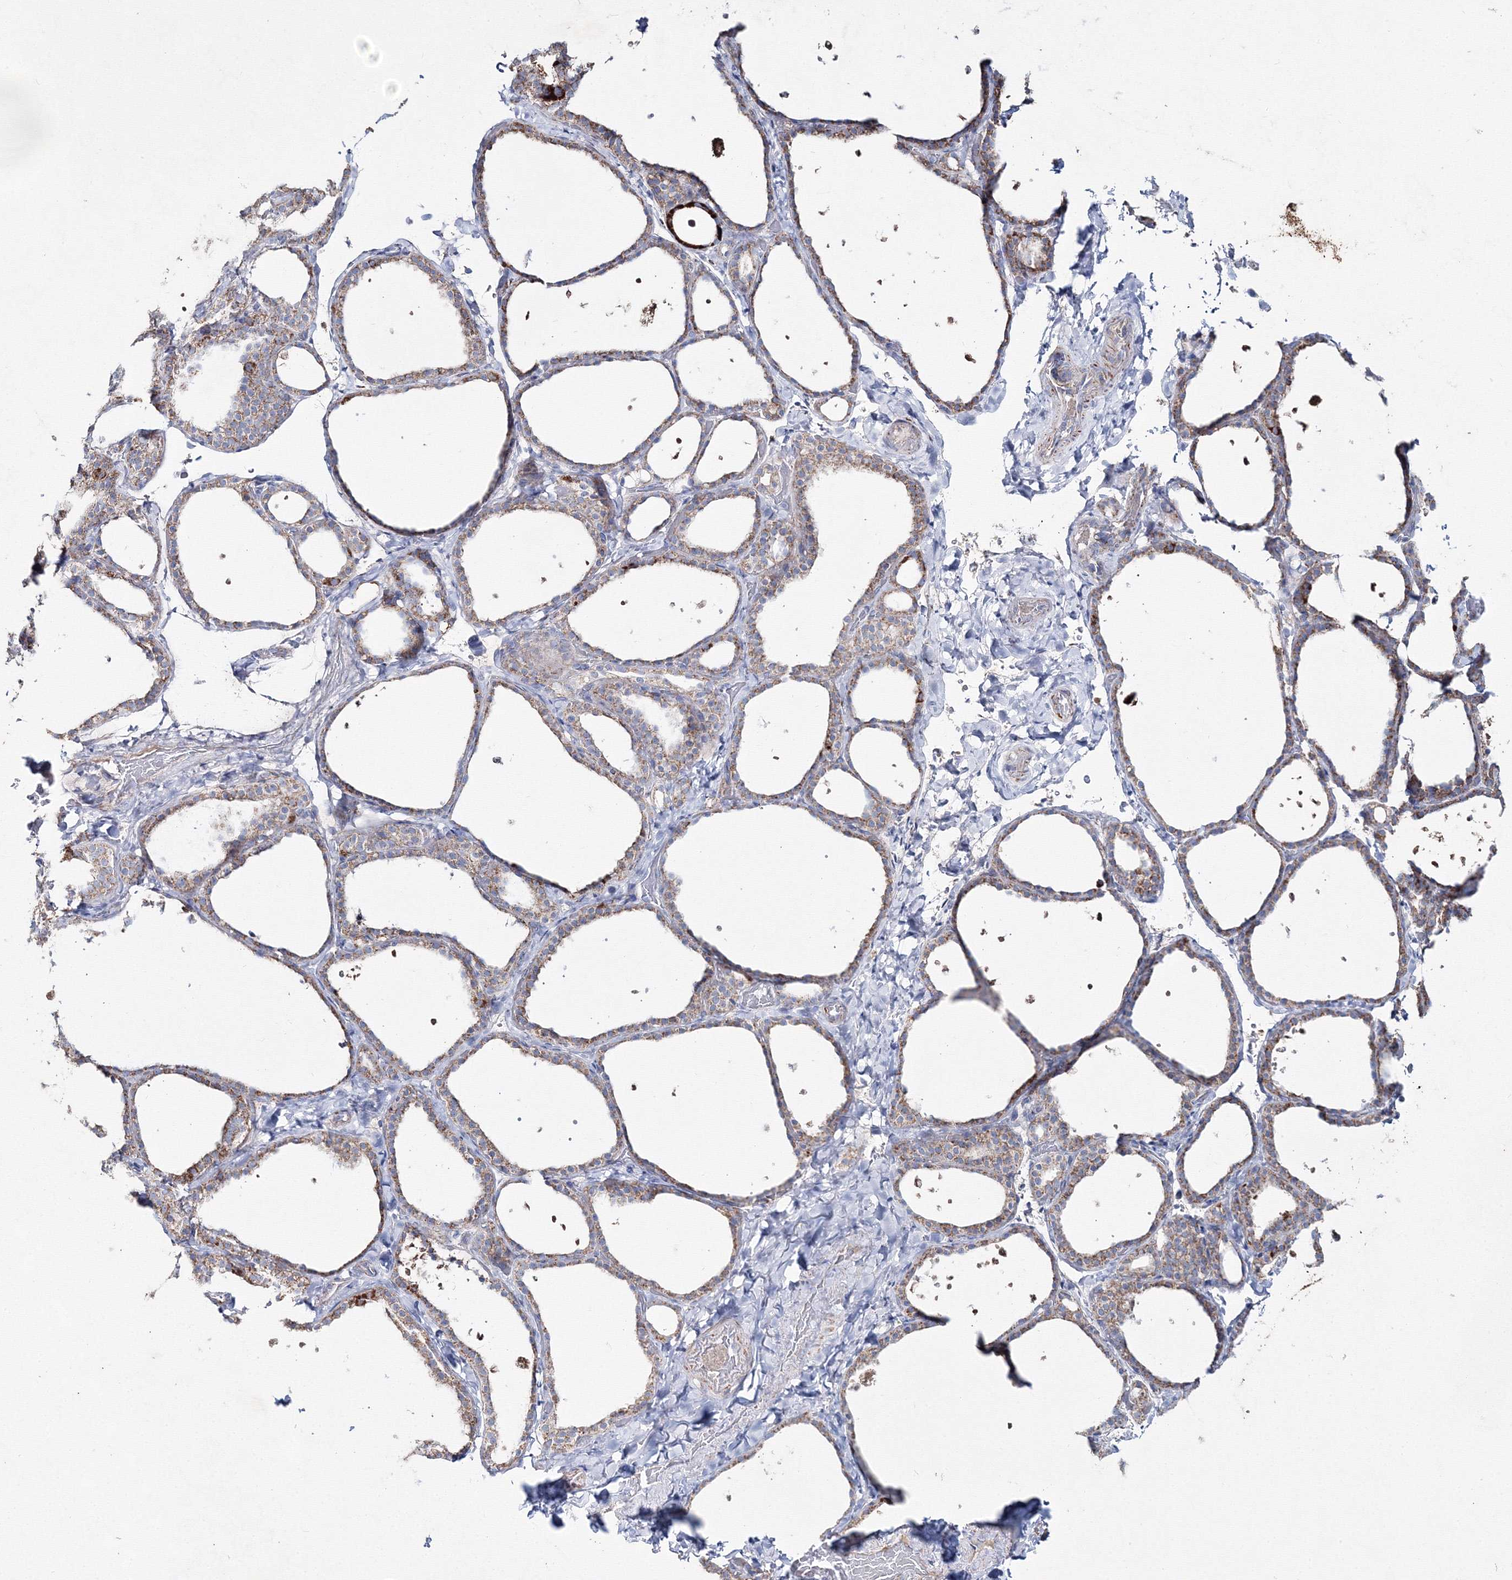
{"staining": {"intensity": "moderate", "quantity": ">75%", "location": "cytoplasmic/membranous"}, "tissue": "thyroid gland", "cell_type": "Glandular cells", "image_type": "normal", "snomed": [{"axis": "morphology", "description": "Normal tissue, NOS"}, {"axis": "topography", "description": "Thyroid gland"}], "caption": "Protein expression analysis of unremarkable thyroid gland reveals moderate cytoplasmic/membranous positivity in approximately >75% of glandular cells. (DAB IHC, brown staining for protein, blue staining for nuclei).", "gene": "IGSF9", "patient": {"sex": "female", "age": 44}}